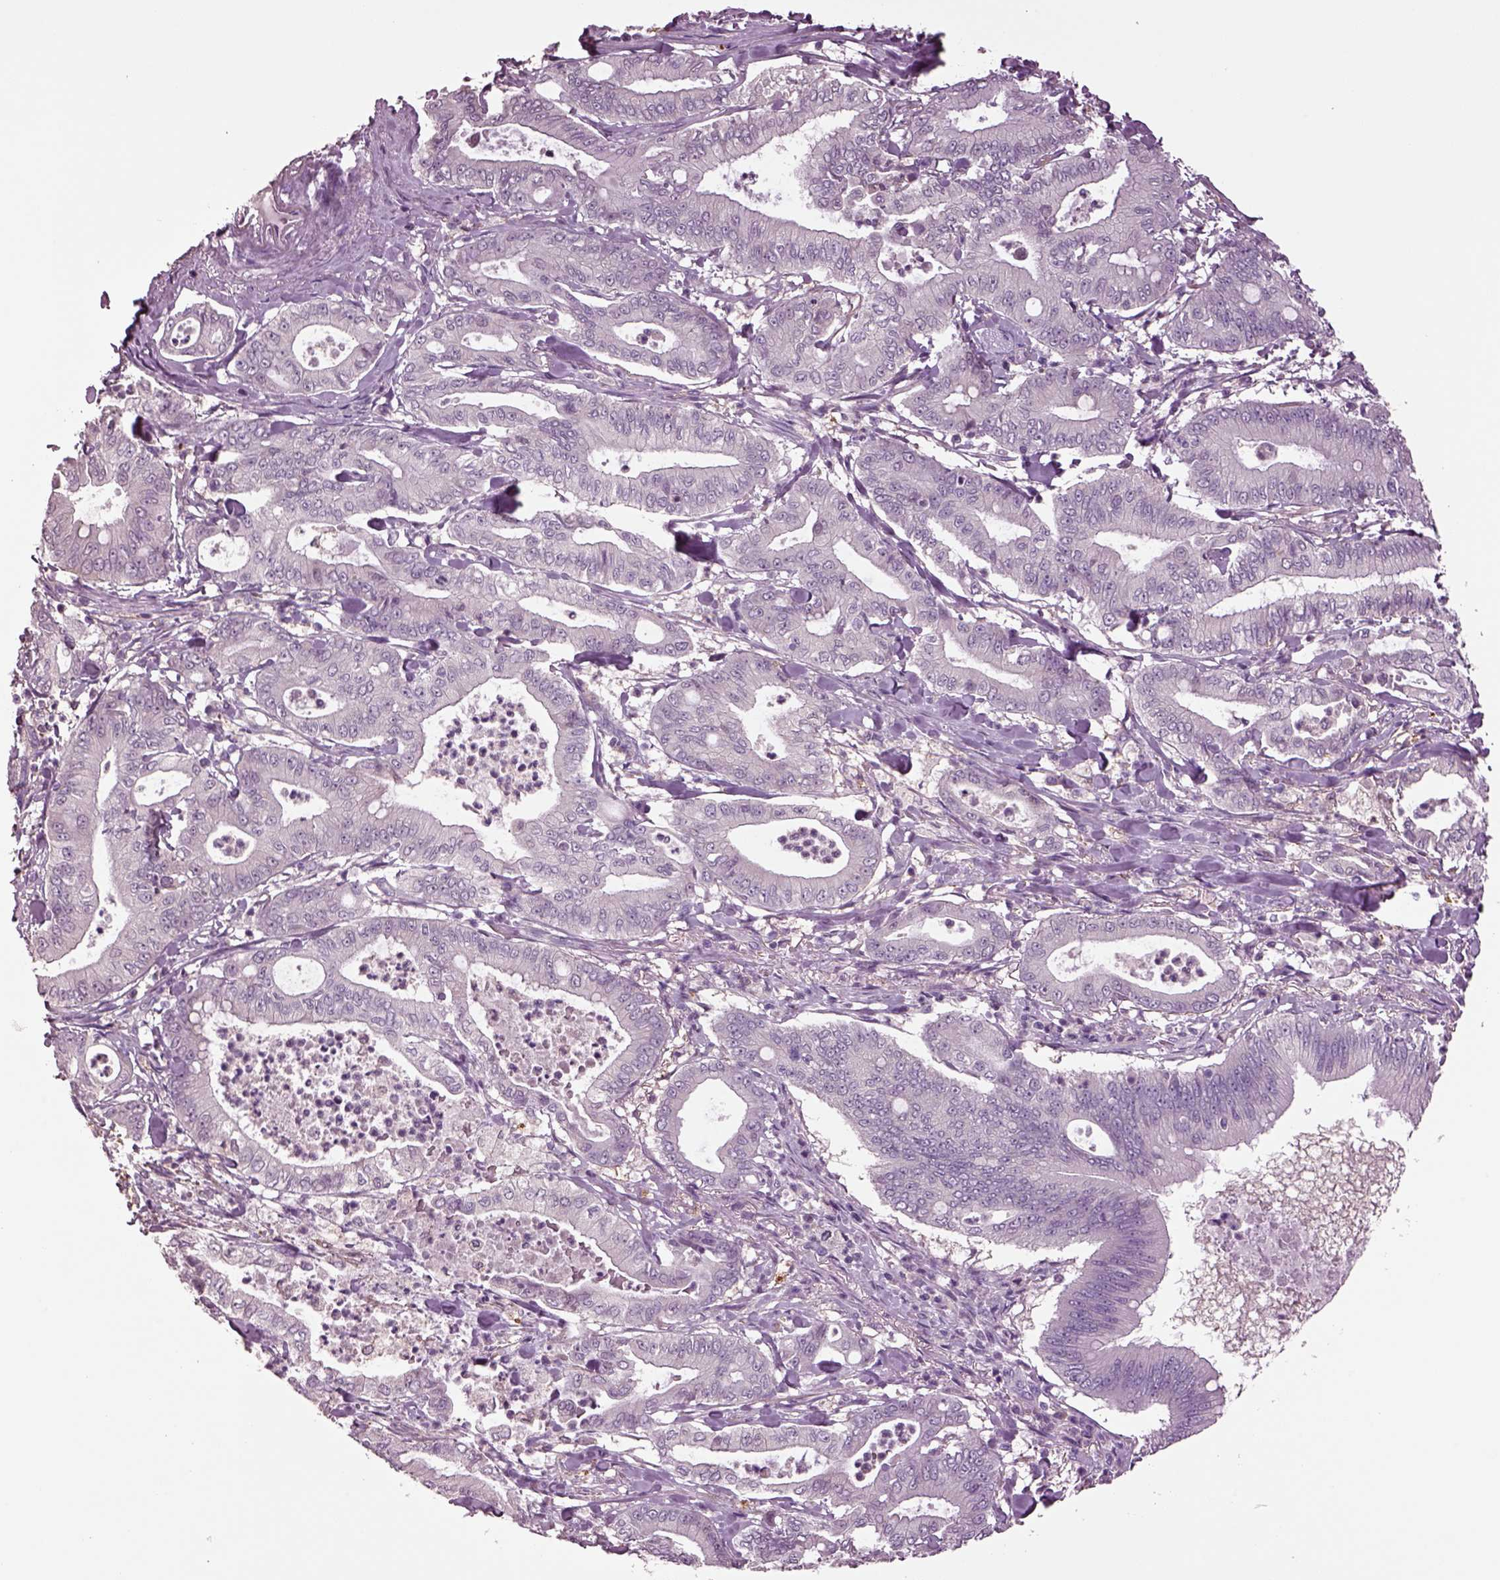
{"staining": {"intensity": "negative", "quantity": "none", "location": "none"}, "tissue": "pancreatic cancer", "cell_type": "Tumor cells", "image_type": "cancer", "snomed": [{"axis": "morphology", "description": "Adenocarcinoma, NOS"}, {"axis": "topography", "description": "Pancreas"}], "caption": "Immunohistochemistry micrograph of human pancreatic cancer stained for a protein (brown), which displays no expression in tumor cells.", "gene": "CLPSL1", "patient": {"sex": "male", "age": 71}}